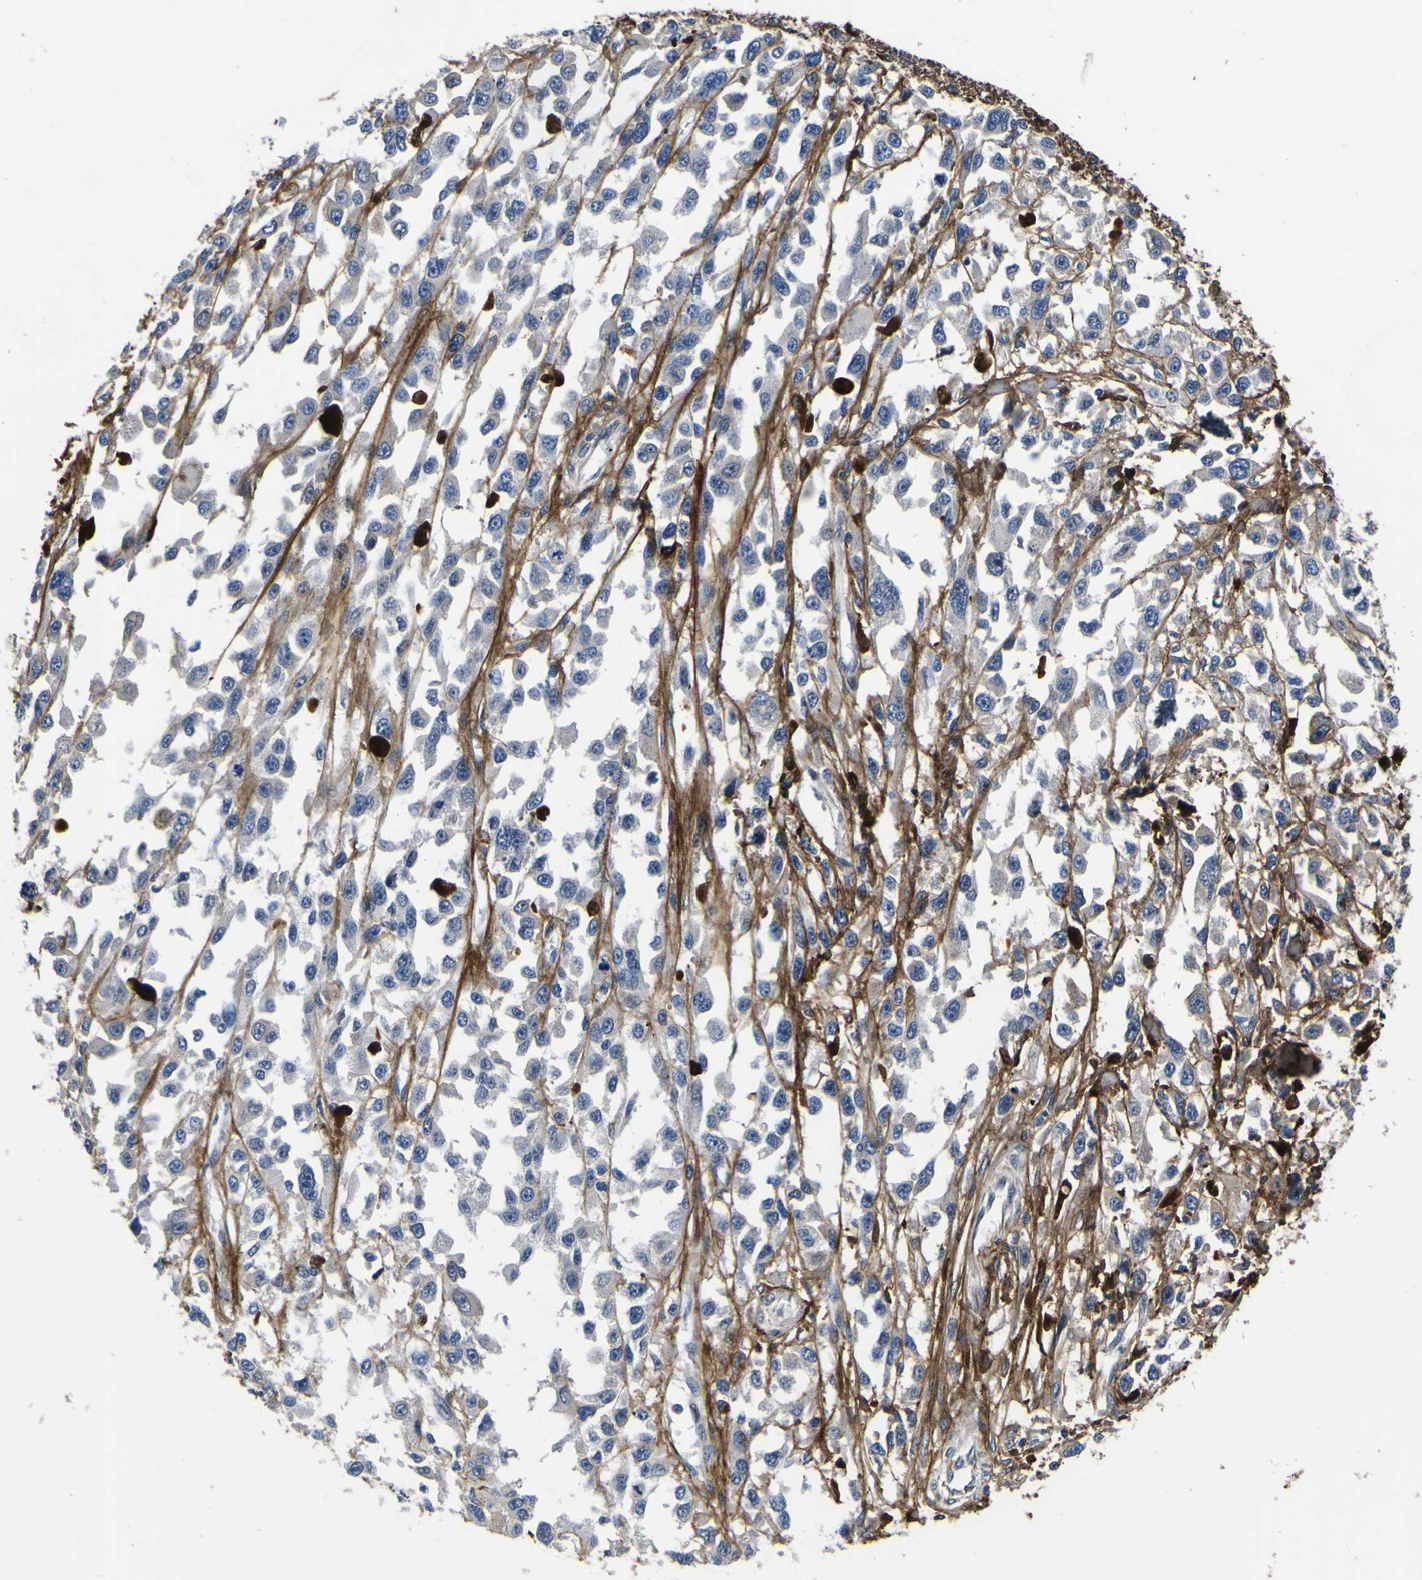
{"staining": {"intensity": "negative", "quantity": "none", "location": "none"}, "tissue": "melanoma", "cell_type": "Tumor cells", "image_type": "cancer", "snomed": [{"axis": "morphology", "description": "Malignant melanoma, Metastatic site"}, {"axis": "topography", "description": "Lymph node"}], "caption": "Immunohistochemistry of human melanoma exhibits no staining in tumor cells.", "gene": "POSTN", "patient": {"sex": "male", "age": 59}}